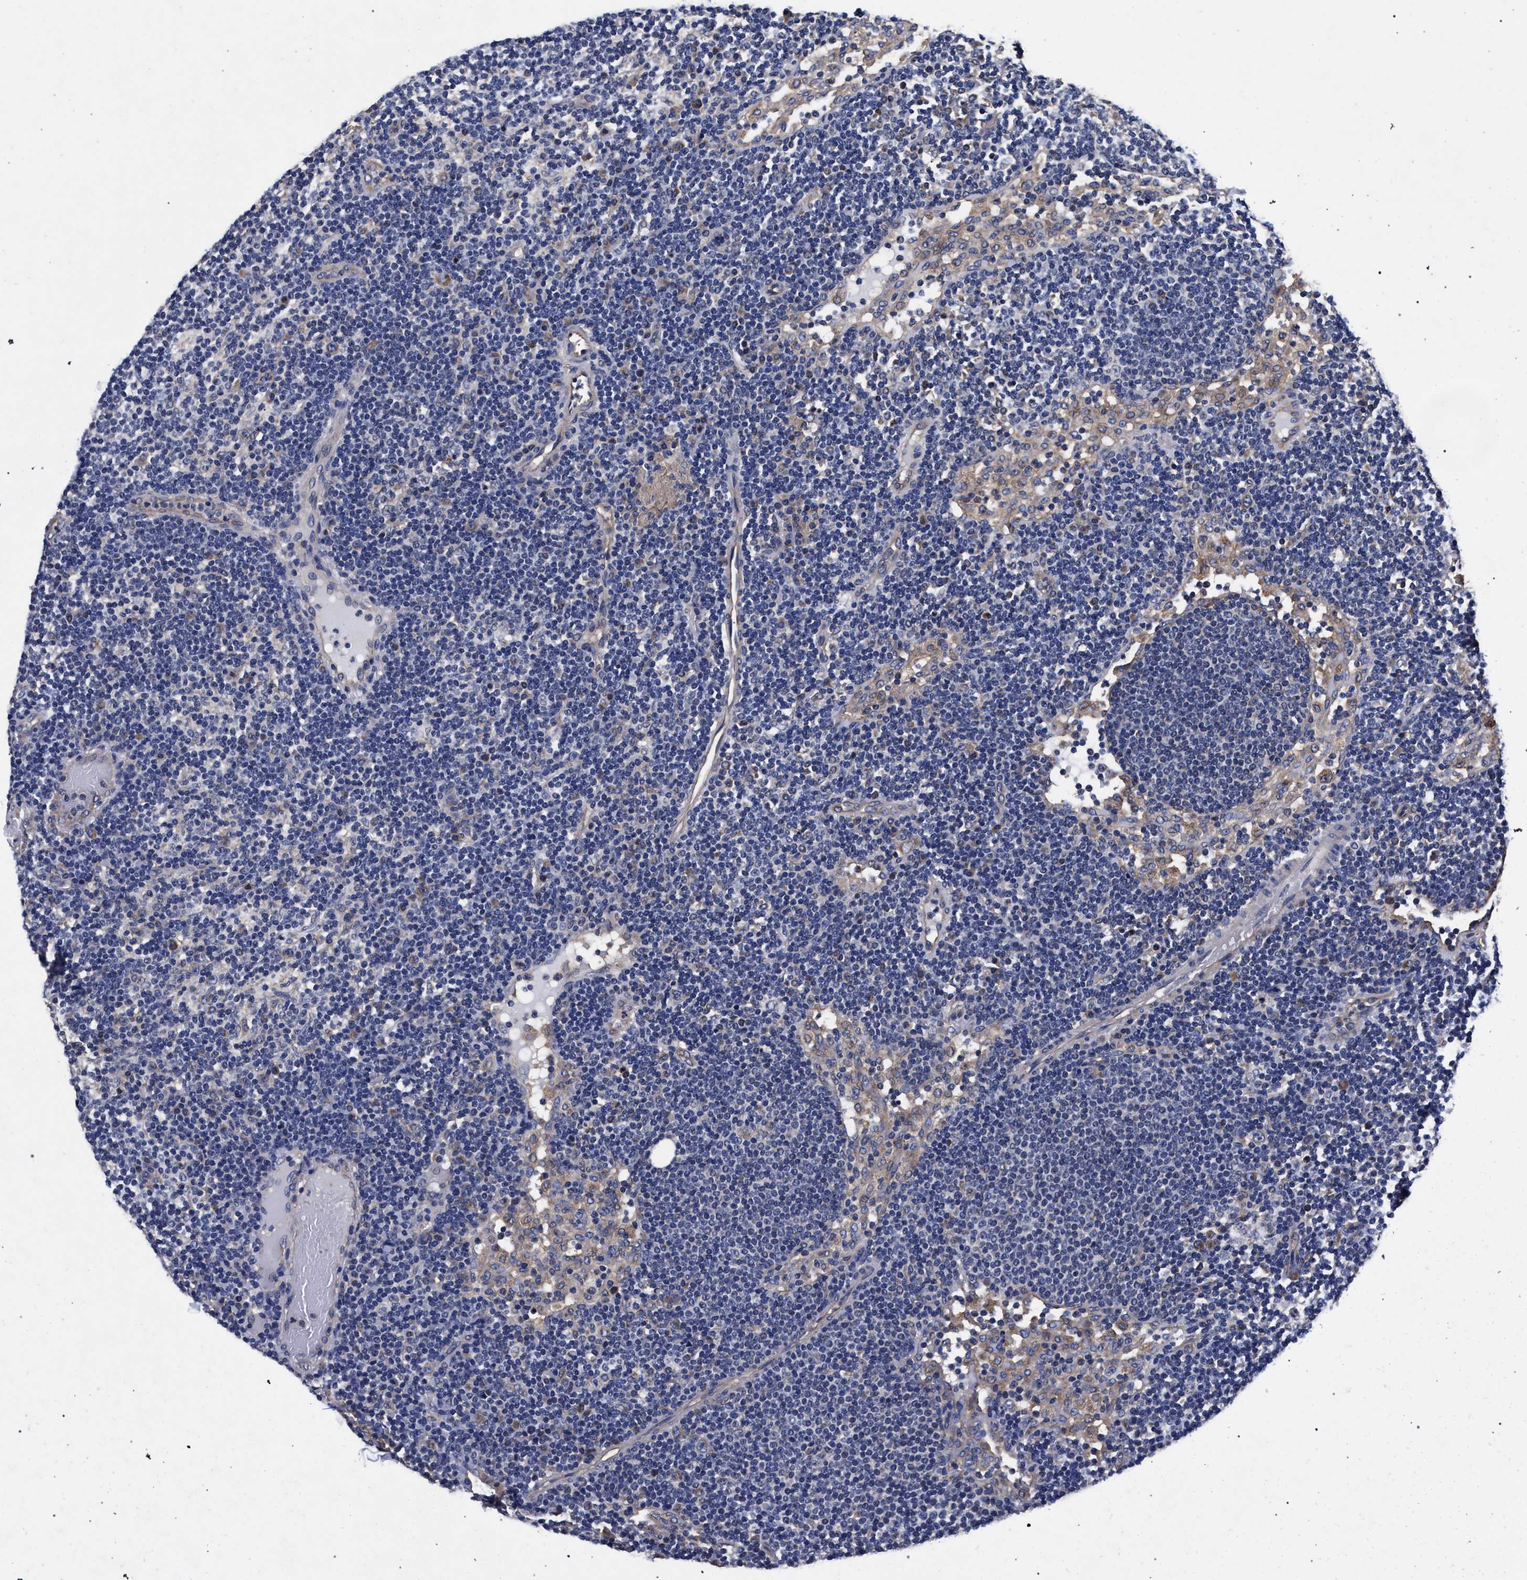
{"staining": {"intensity": "negative", "quantity": "none", "location": "none"}, "tissue": "lymph node", "cell_type": "Germinal center cells", "image_type": "normal", "snomed": [{"axis": "morphology", "description": "Normal tissue, NOS"}, {"axis": "morphology", "description": "Carcinoid, malignant, NOS"}, {"axis": "topography", "description": "Lymph node"}], "caption": "This histopathology image is of normal lymph node stained with immunohistochemistry to label a protein in brown with the nuclei are counter-stained blue. There is no expression in germinal center cells.", "gene": "CFAP95", "patient": {"sex": "male", "age": 47}}